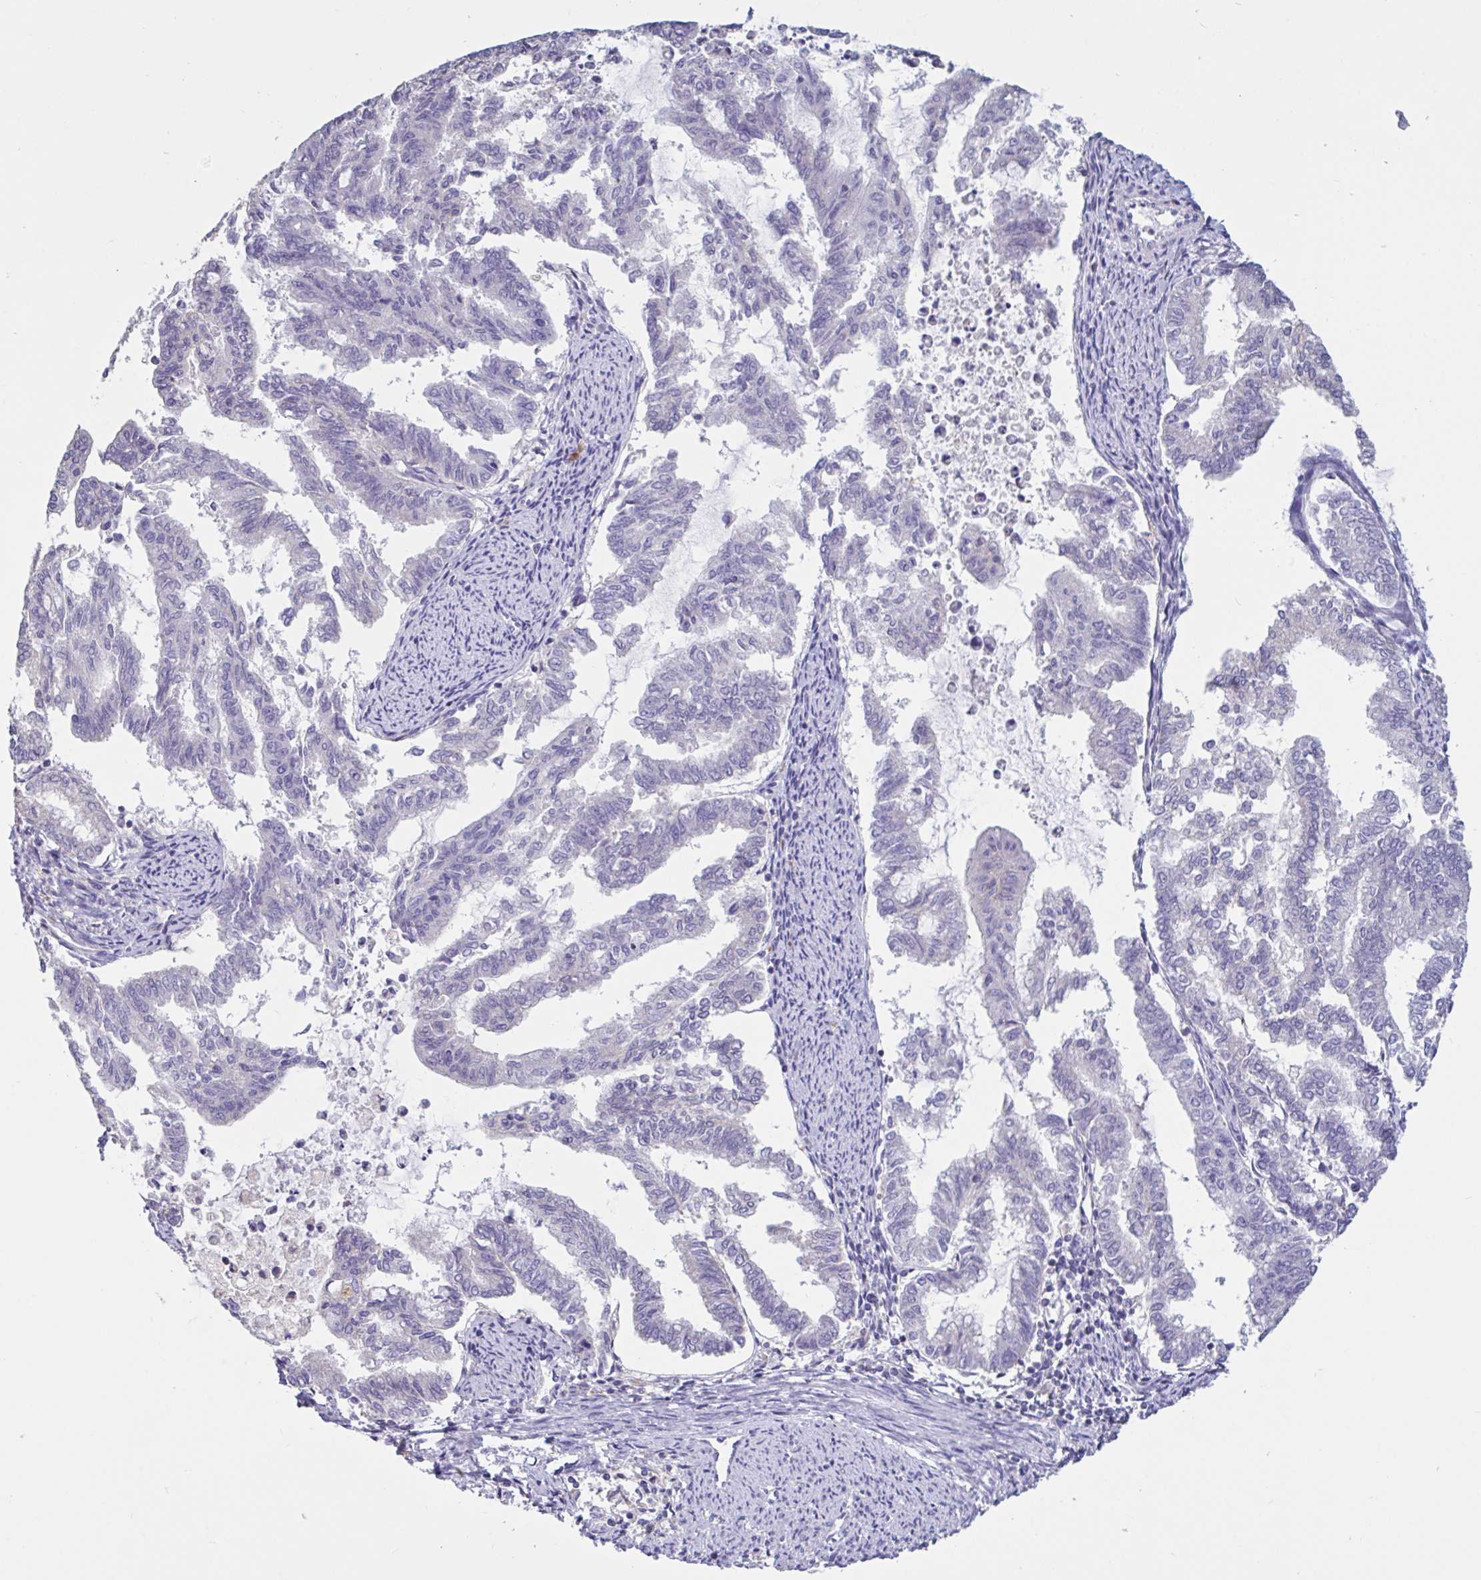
{"staining": {"intensity": "negative", "quantity": "none", "location": "none"}, "tissue": "endometrial cancer", "cell_type": "Tumor cells", "image_type": "cancer", "snomed": [{"axis": "morphology", "description": "Adenocarcinoma, NOS"}, {"axis": "topography", "description": "Endometrium"}], "caption": "Photomicrograph shows no protein positivity in tumor cells of endometrial adenocarcinoma tissue.", "gene": "DDX39A", "patient": {"sex": "female", "age": 79}}